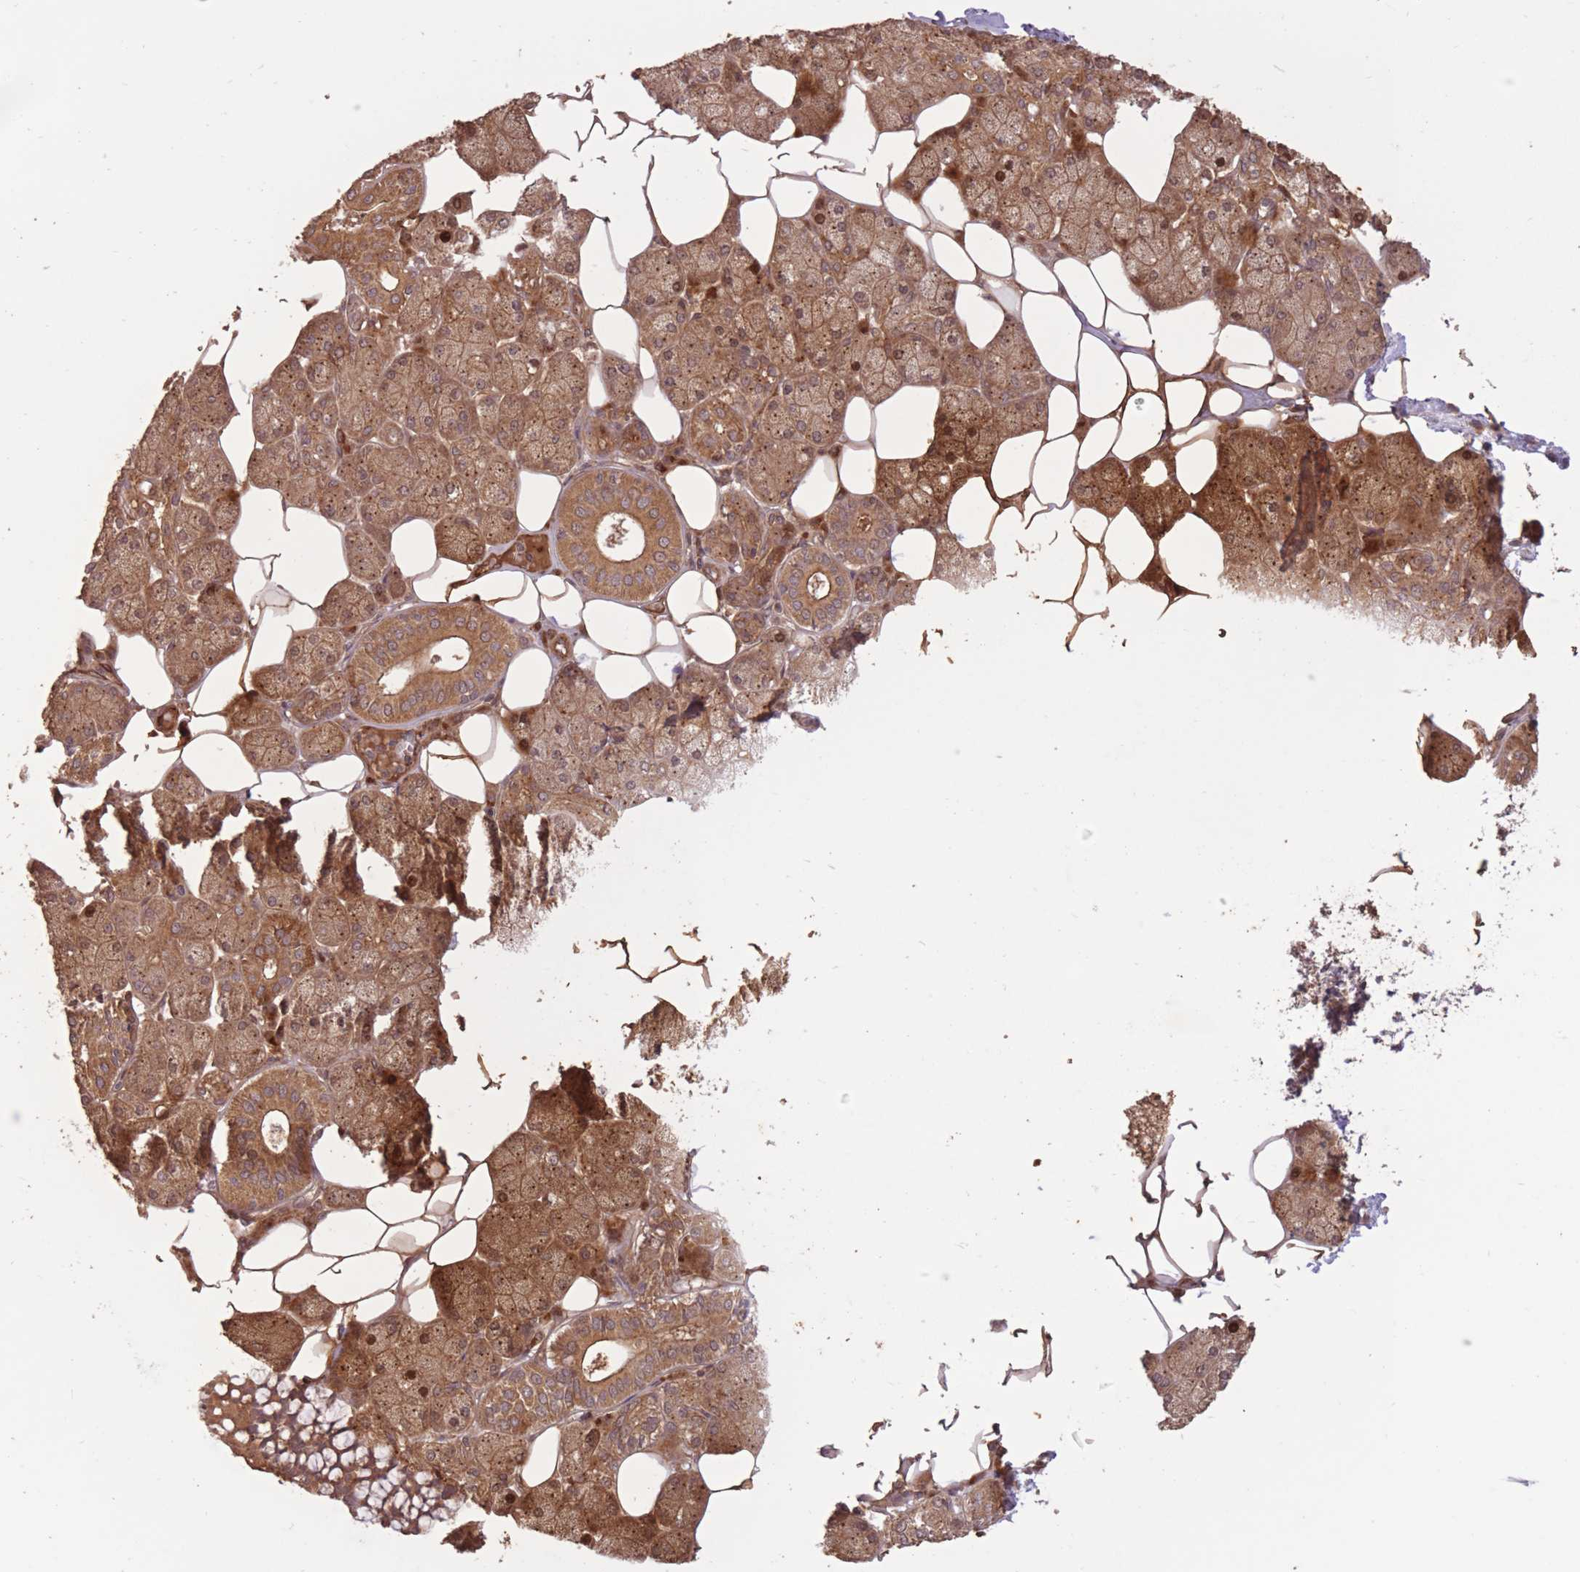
{"staining": {"intensity": "moderate", "quantity": ">75%", "location": "cytoplasmic/membranous"}, "tissue": "salivary gland", "cell_type": "Glandular cells", "image_type": "normal", "snomed": [{"axis": "morphology", "description": "Squamous cell carcinoma, NOS"}, {"axis": "topography", "description": "Skin"}, {"axis": "topography", "description": "Head-Neck"}], "caption": "Brown immunohistochemical staining in benign salivary gland demonstrates moderate cytoplasmic/membranous positivity in about >75% of glandular cells.", "gene": "ERBB3", "patient": {"sex": "male", "age": 80}}